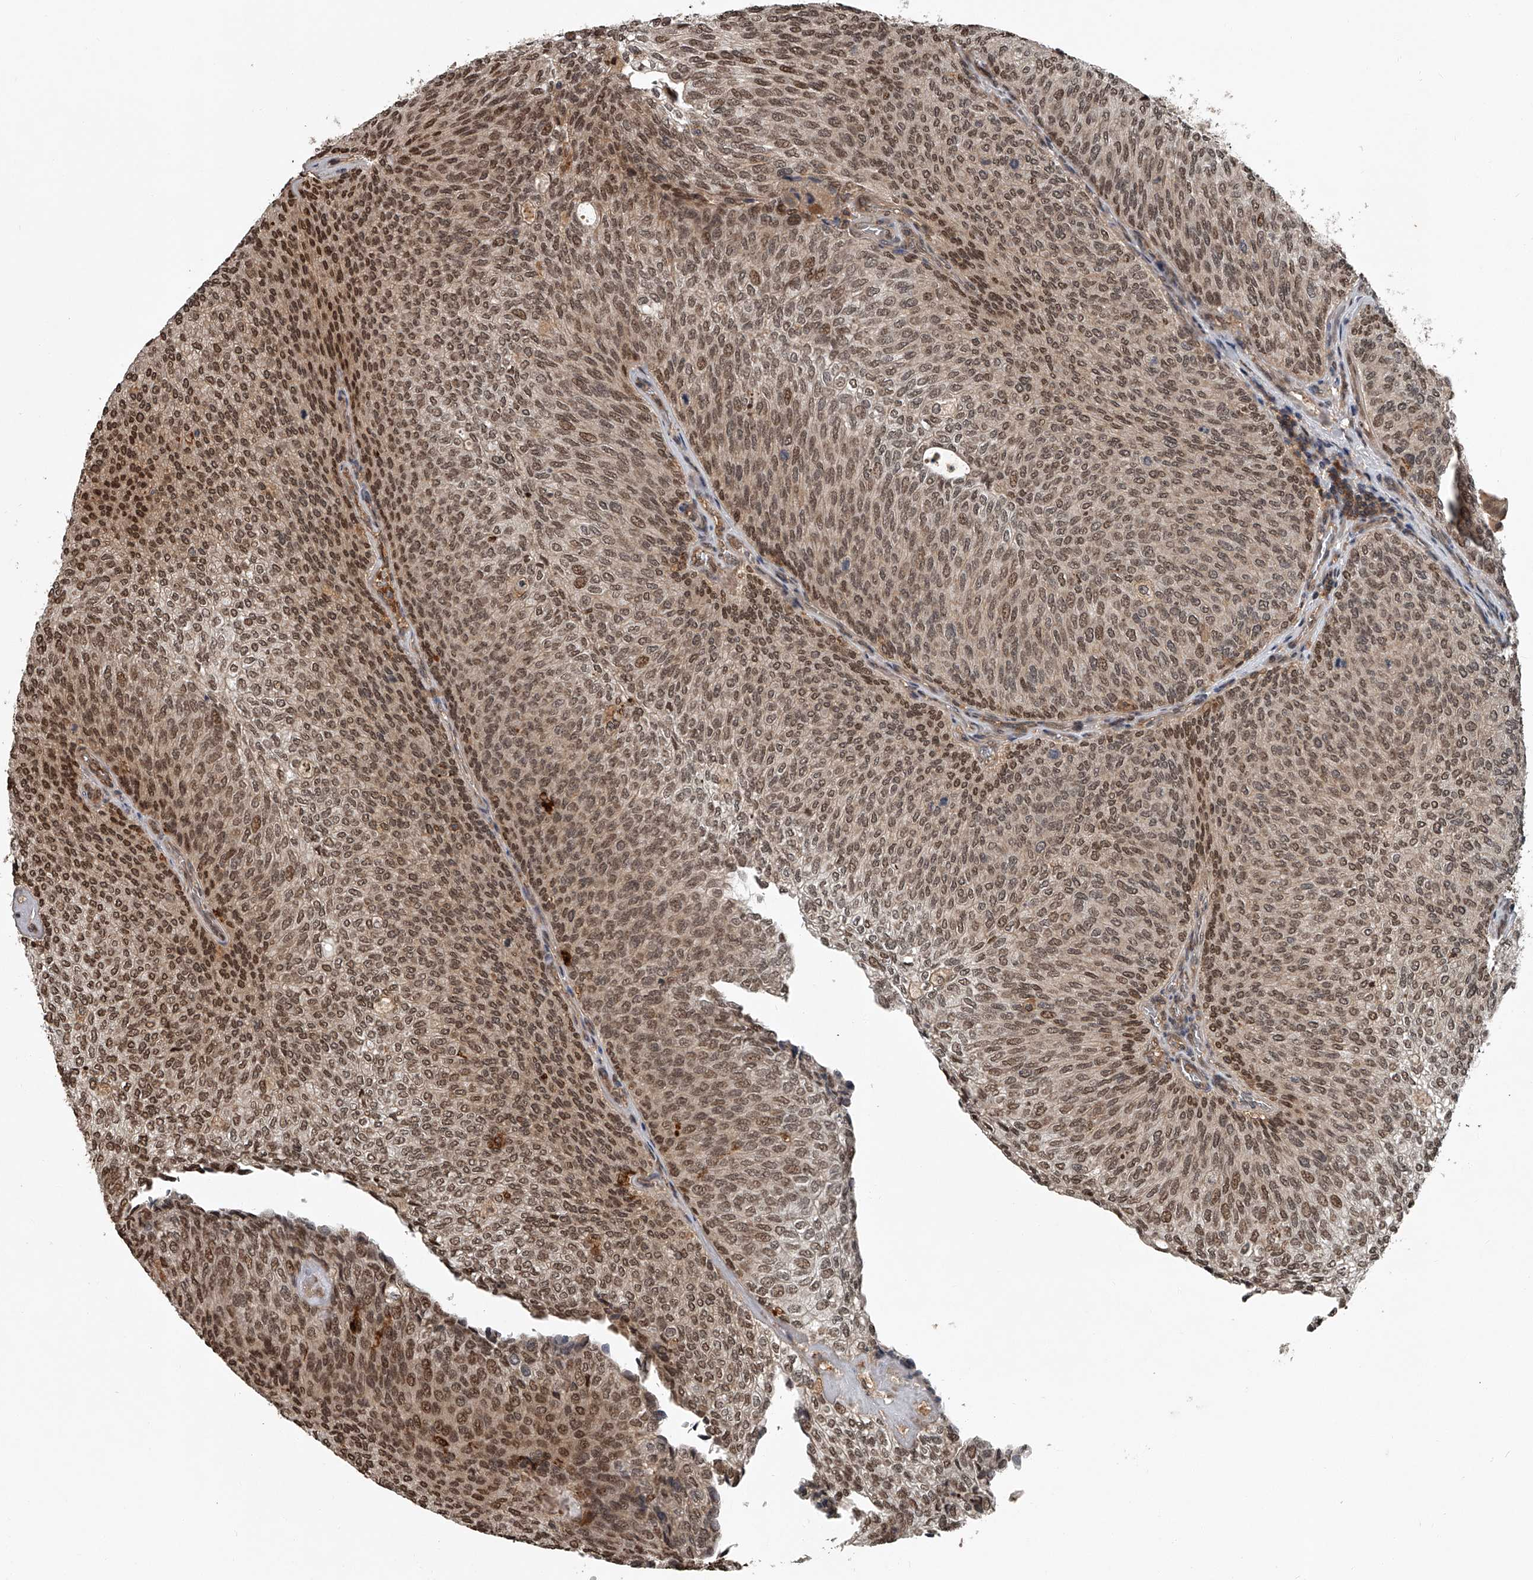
{"staining": {"intensity": "moderate", "quantity": ">75%", "location": "nuclear"}, "tissue": "urothelial cancer", "cell_type": "Tumor cells", "image_type": "cancer", "snomed": [{"axis": "morphology", "description": "Urothelial carcinoma, Low grade"}, {"axis": "topography", "description": "Urinary bladder"}], "caption": "This photomicrograph shows immunohistochemistry (IHC) staining of human urothelial carcinoma (low-grade), with medium moderate nuclear positivity in about >75% of tumor cells.", "gene": "PLEKHG1", "patient": {"sex": "female", "age": 79}}